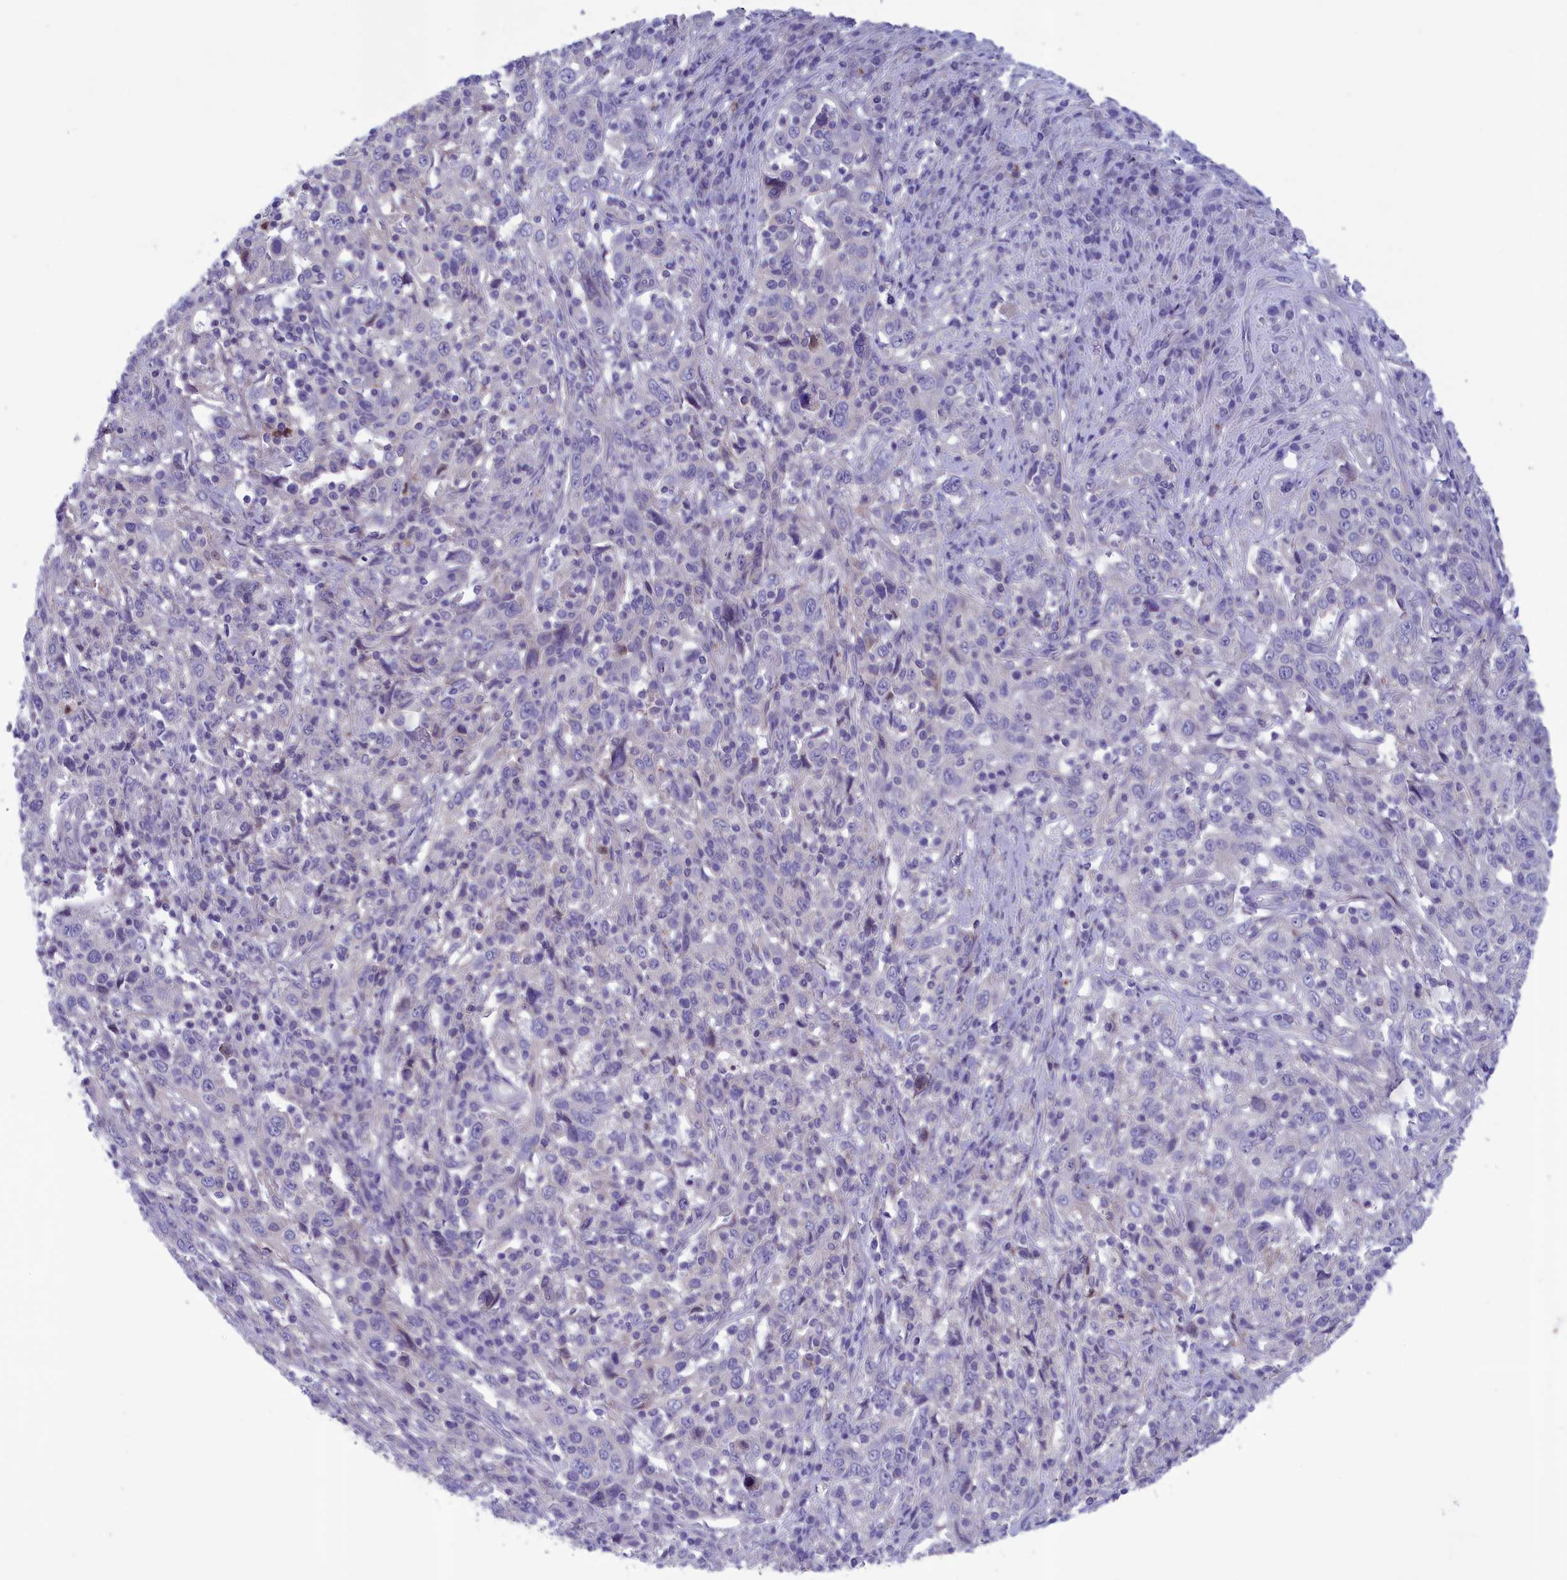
{"staining": {"intensity": "negative", "quantity": "none", "location": "none"}, "tissue": "cervical cancer", "cell_type": "Tumor cells", "image_type": "cancer", "snomed": [{"axis": "morphology", "description": "Squamous cell carcinoma, NOS"}, {"axis": "topography", "description": "Cervix"}], "caption": "This is a image of immunohistochemistry staining of squamous cell carcinoma (cervical), which shows no expression in tumor cells.", "gene": "CORO2A", "patient": {"sex": "female", "age": 46}}